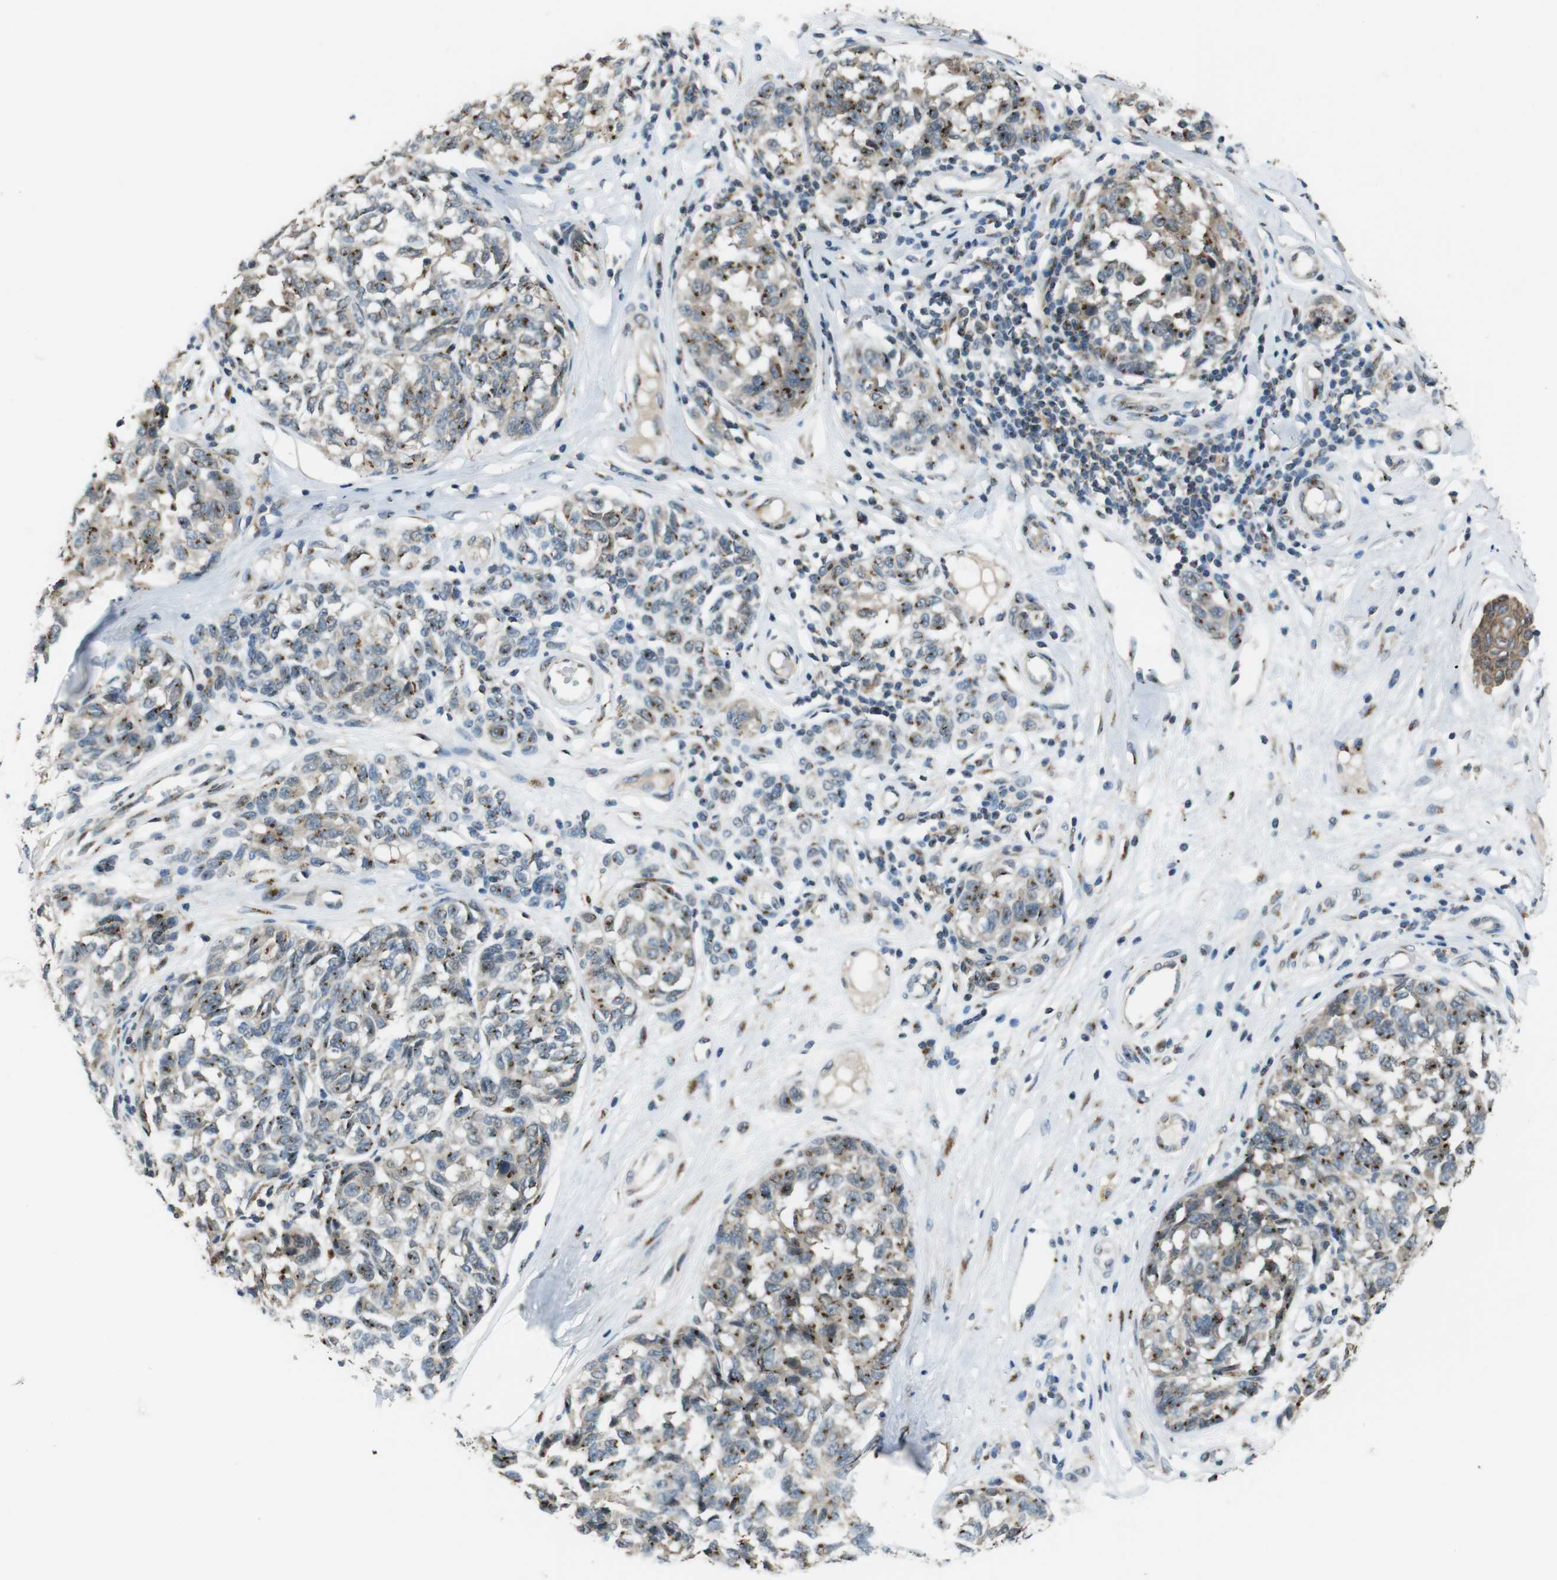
{"staining": {"intensity": "moderate", "quantity": ">75%", "location": "cytoplasmic/membranous"}, "tissue": "melanoma", "cell_type": "Tumor cells", "image_type": "cancer", "snomed": [{"axis": "morphology", "description": "Malignant melanoma, NOS"}, {"axis": "topography", "description": "Skin"}], "caption": "High-power microscopy captured an immunohistochemistry (IHC) histopathology image of malignant melanoma, revealing moderate cytoplasmic/membranous staining in approximately >75% of tumor cells.", "gene": "ZFPL1", "patient": {"sex": "female", "age": 64}}